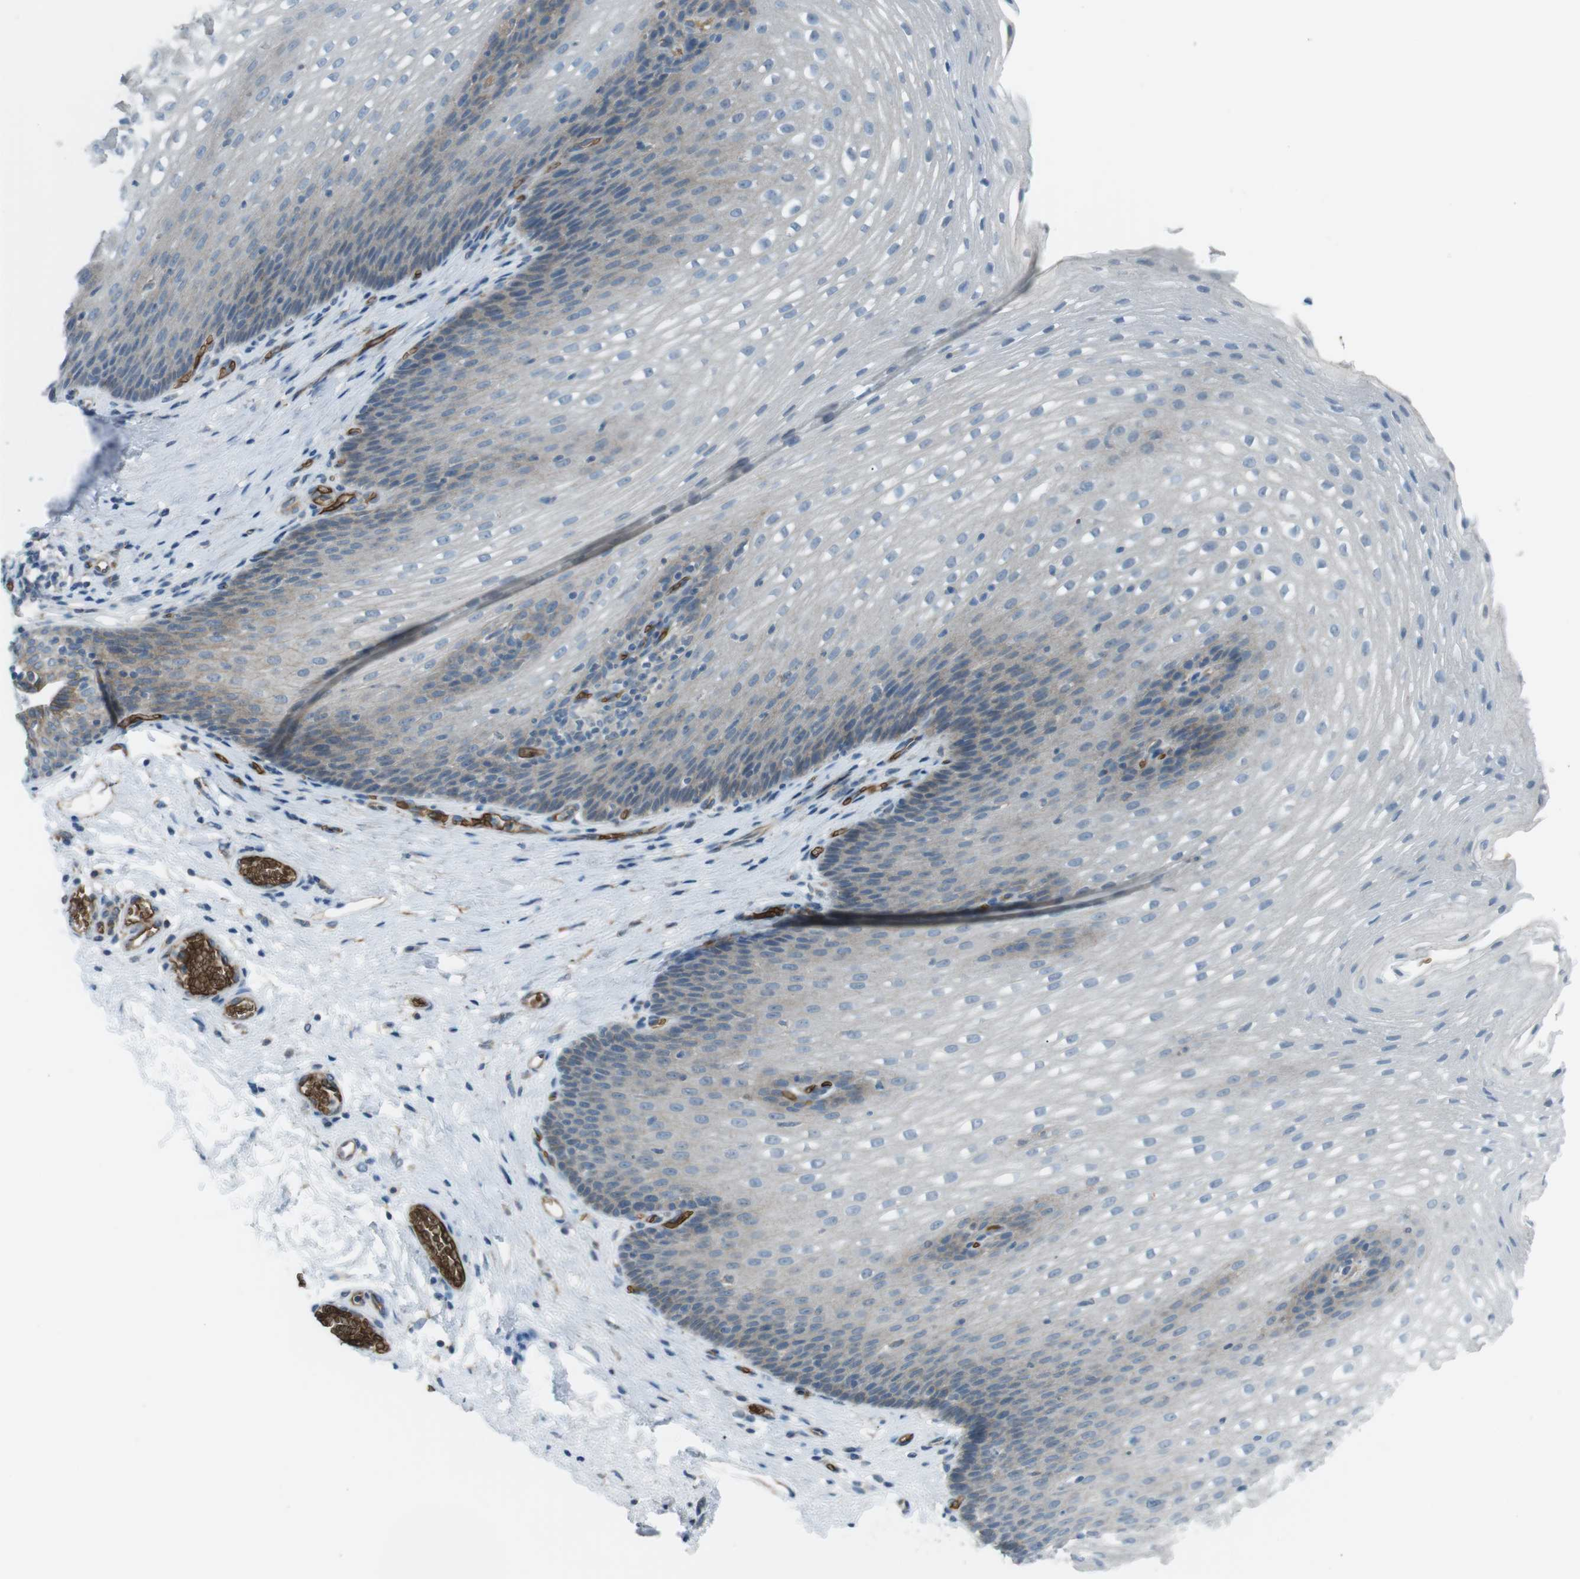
{"staining": {"intensity": "negative", "quantity": "none", "location": "none"}, "tissue": "esophagus", "cell_type": "Squamous epithelial cells", "image_type": "normal", "snomed": [{"axis": "morphology", "description": "Normal tissue, NOS"}, {"axis": "topography", "description": "Esophagus"}], "caption": "Immunohistochemistry (IHC) histopathology image of normal esophagus: human esophagus stained with DAB reveals no significant protein staining in squamous epithelial cells.", "gene": "SPTA1", "patient": {"sex": "male", "age": 48}}